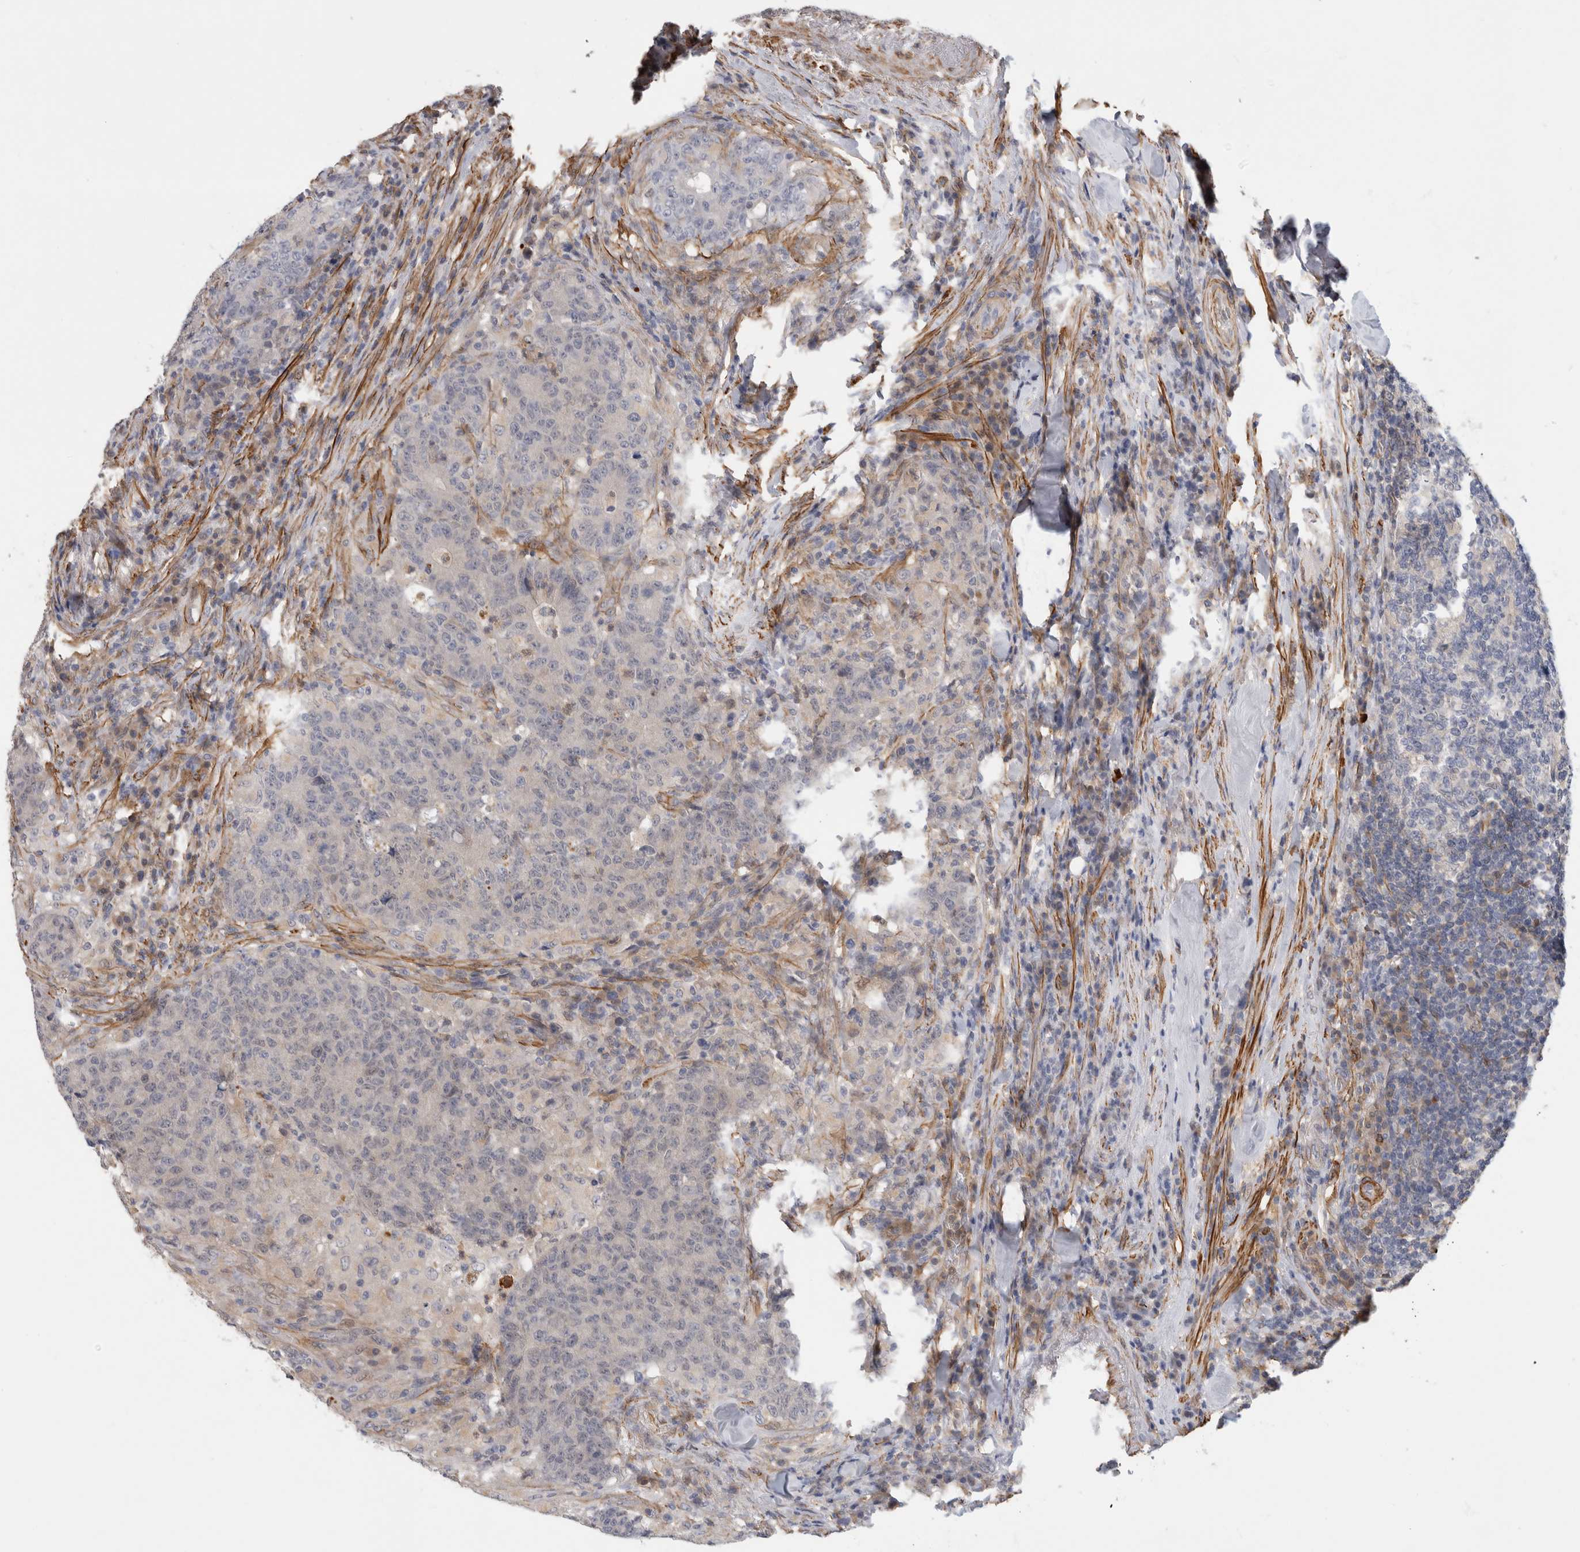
{"staining": {"intensity": "negative", "quantity": "none", "location": "none"}, "tissue": "colorectal cancer", "cell_type": "Tumor cells", "image_type": "cancer", "snomed": [{"axis": "morphology", "description": "Normal tissue, NOS"}, {"axis": "morphology", "description": "Adenocarcinoma, NOS"}, {"axis": "topography", "description": "Colon"}], "caption": "An immunohistochemistry photomicrograph of colorectal cancer is shown. There is no staining in tumor cells of colorectal cancer.", "gene": "PGM1", "patient": {"sex": "female", "age": 75}}